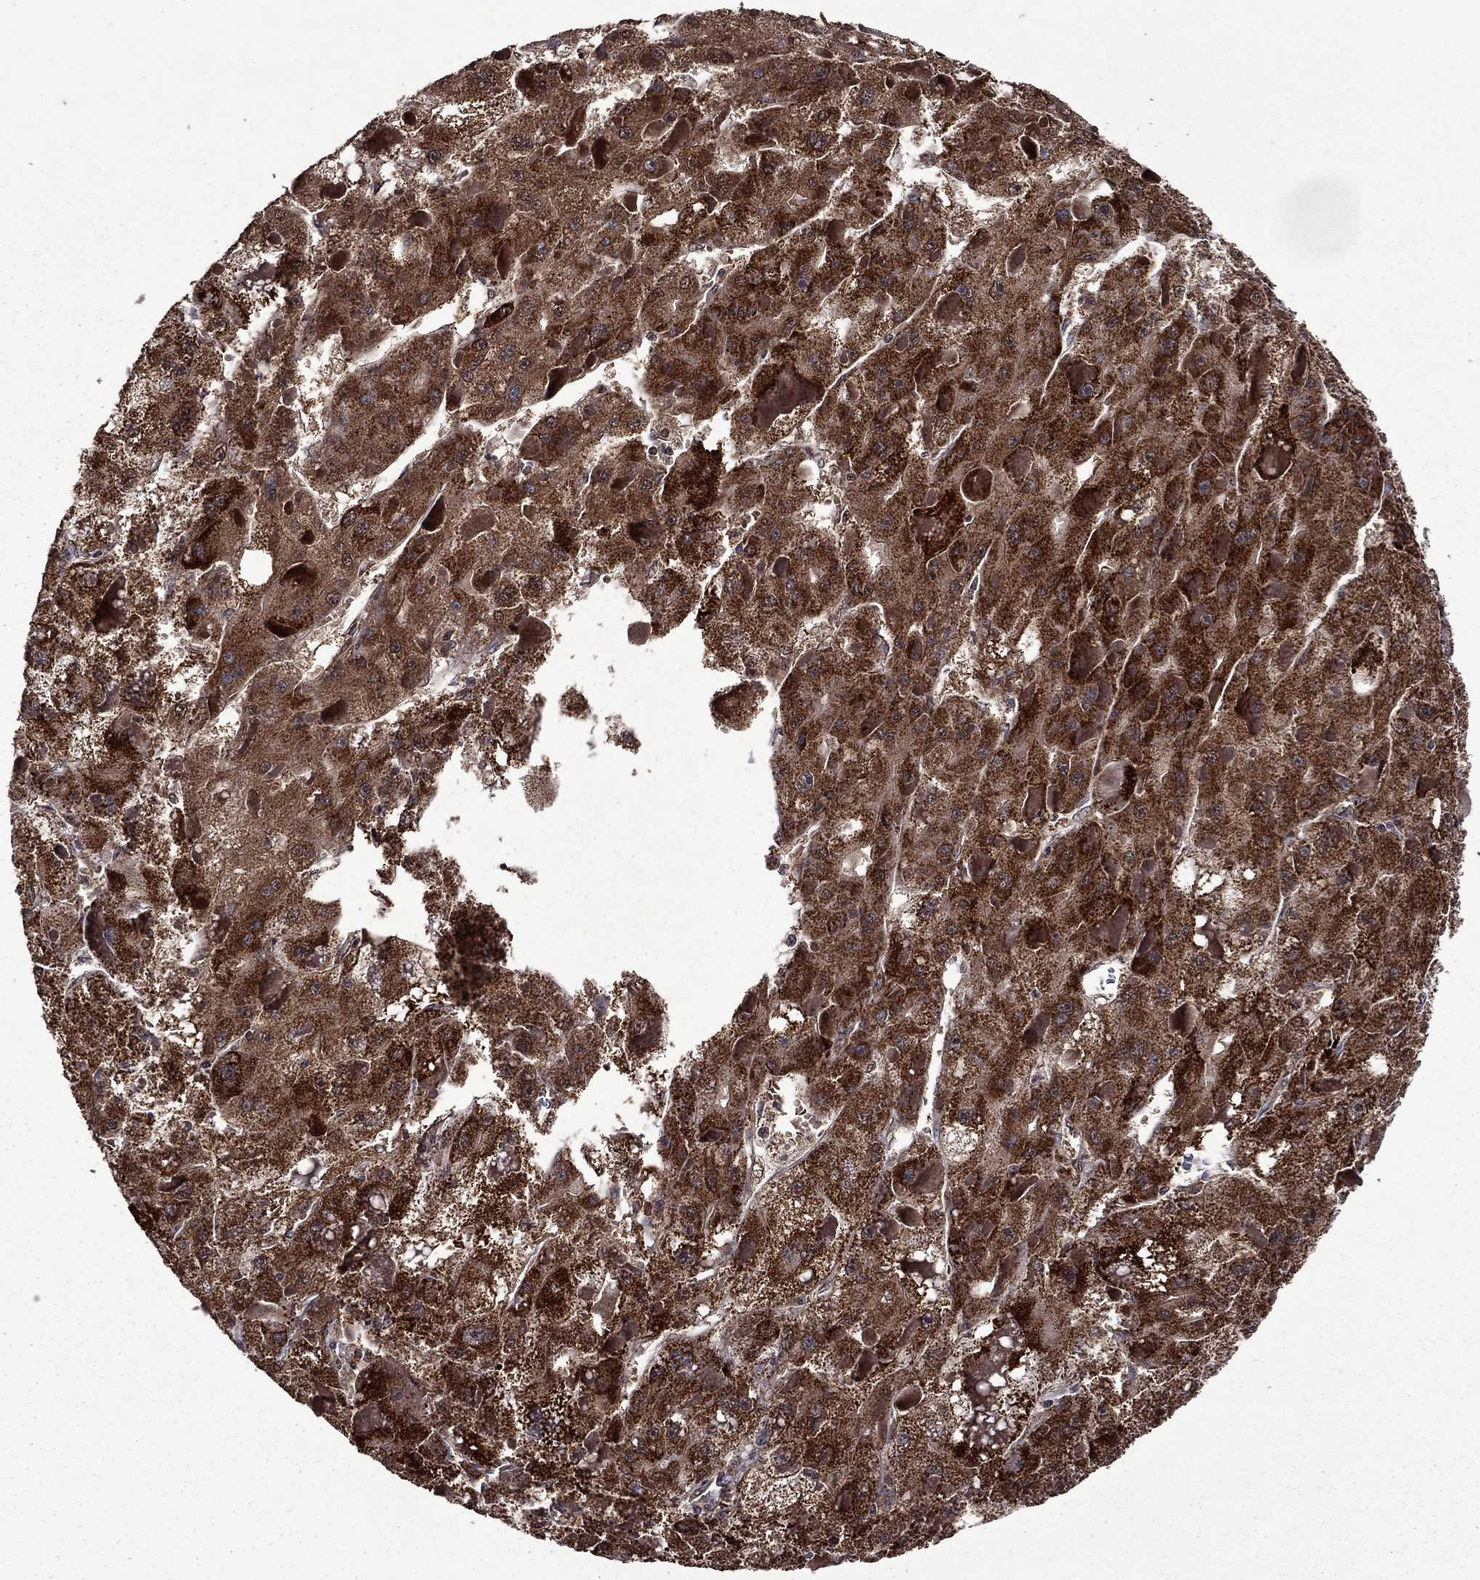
{"staining": {"intensity": "moderate", "quantity": "25%-75%", "location": "cytoplasmic/membranous,nuclear"}, "tissue": "liver cancer", "cell_type": "Tumor cells", "image_type": "cancer", "snomed": [{"axis": "morphology", "description": "Carcinoma, Hepatocellular, NOS"}, {"axis": "topography", "description": "Liver"}], "caption": "Protein expression analysis of human hepatocellular carcinoma (liver) reveals moderate cytoplasmic/membranous and nuclear expression in about 25%-75% of tumor cells.", "gene": "ITM2B", "patient": {"sex": "female", "age": 73}}